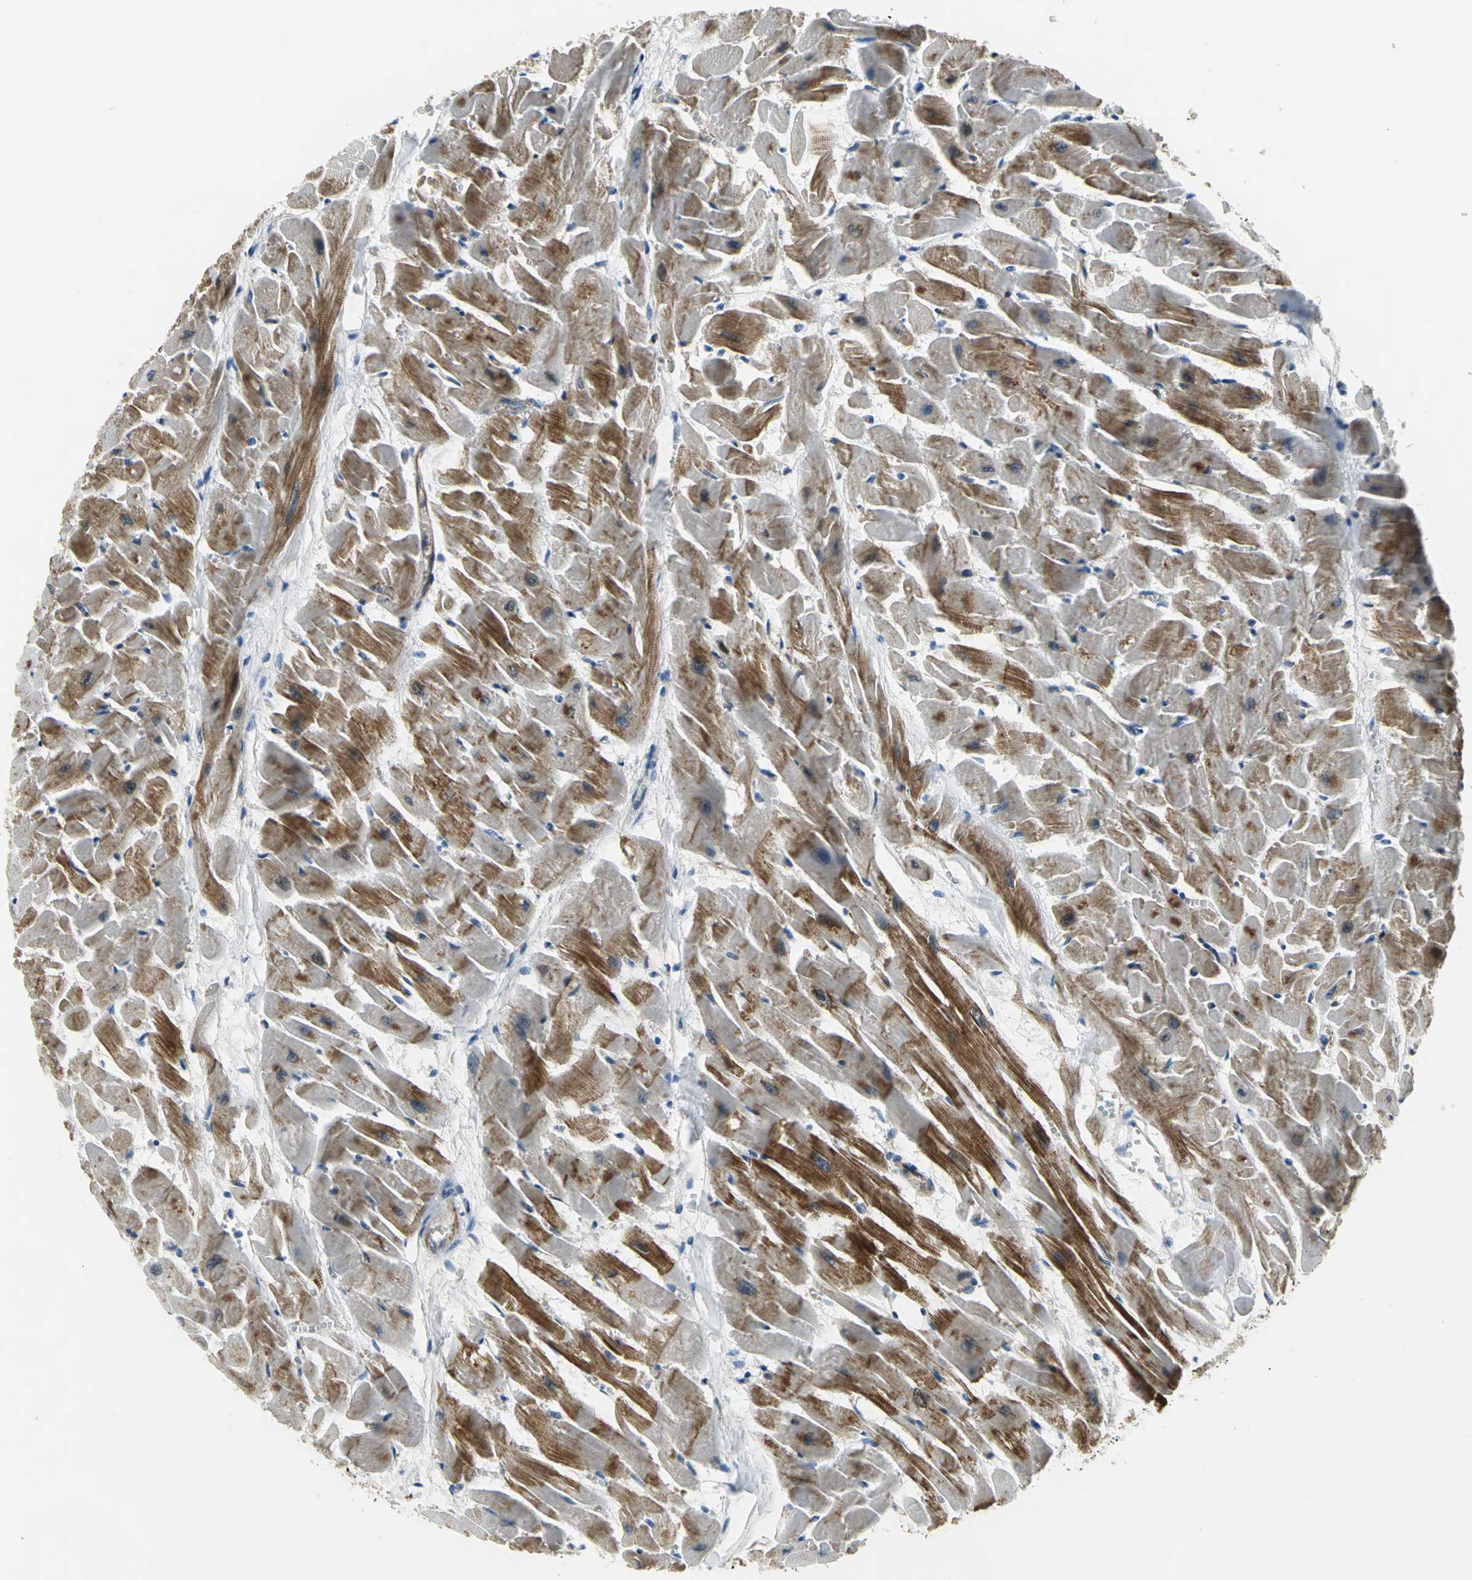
{"staining": {"intensity": "moderate", "quantity": ">75%", "location": "cytoplasmic/membranous"}, "tissue": "heart muscle", "cell_type": "Cardiomyocytes", "image_type": "normal", "snomed": [{"axis": "morphology", "description": "Normal tissue, NOS"}, {"axis": "topography", "description": "Heart"}], "caption": "Heart muscle stained with immunohistochemistry shows moderate cytoplasmic/membranous positivity in about >75% of cardiomyocytes.", "gene": "ENSG00000285130", "patient": {"sex": "female", "age": 19}}